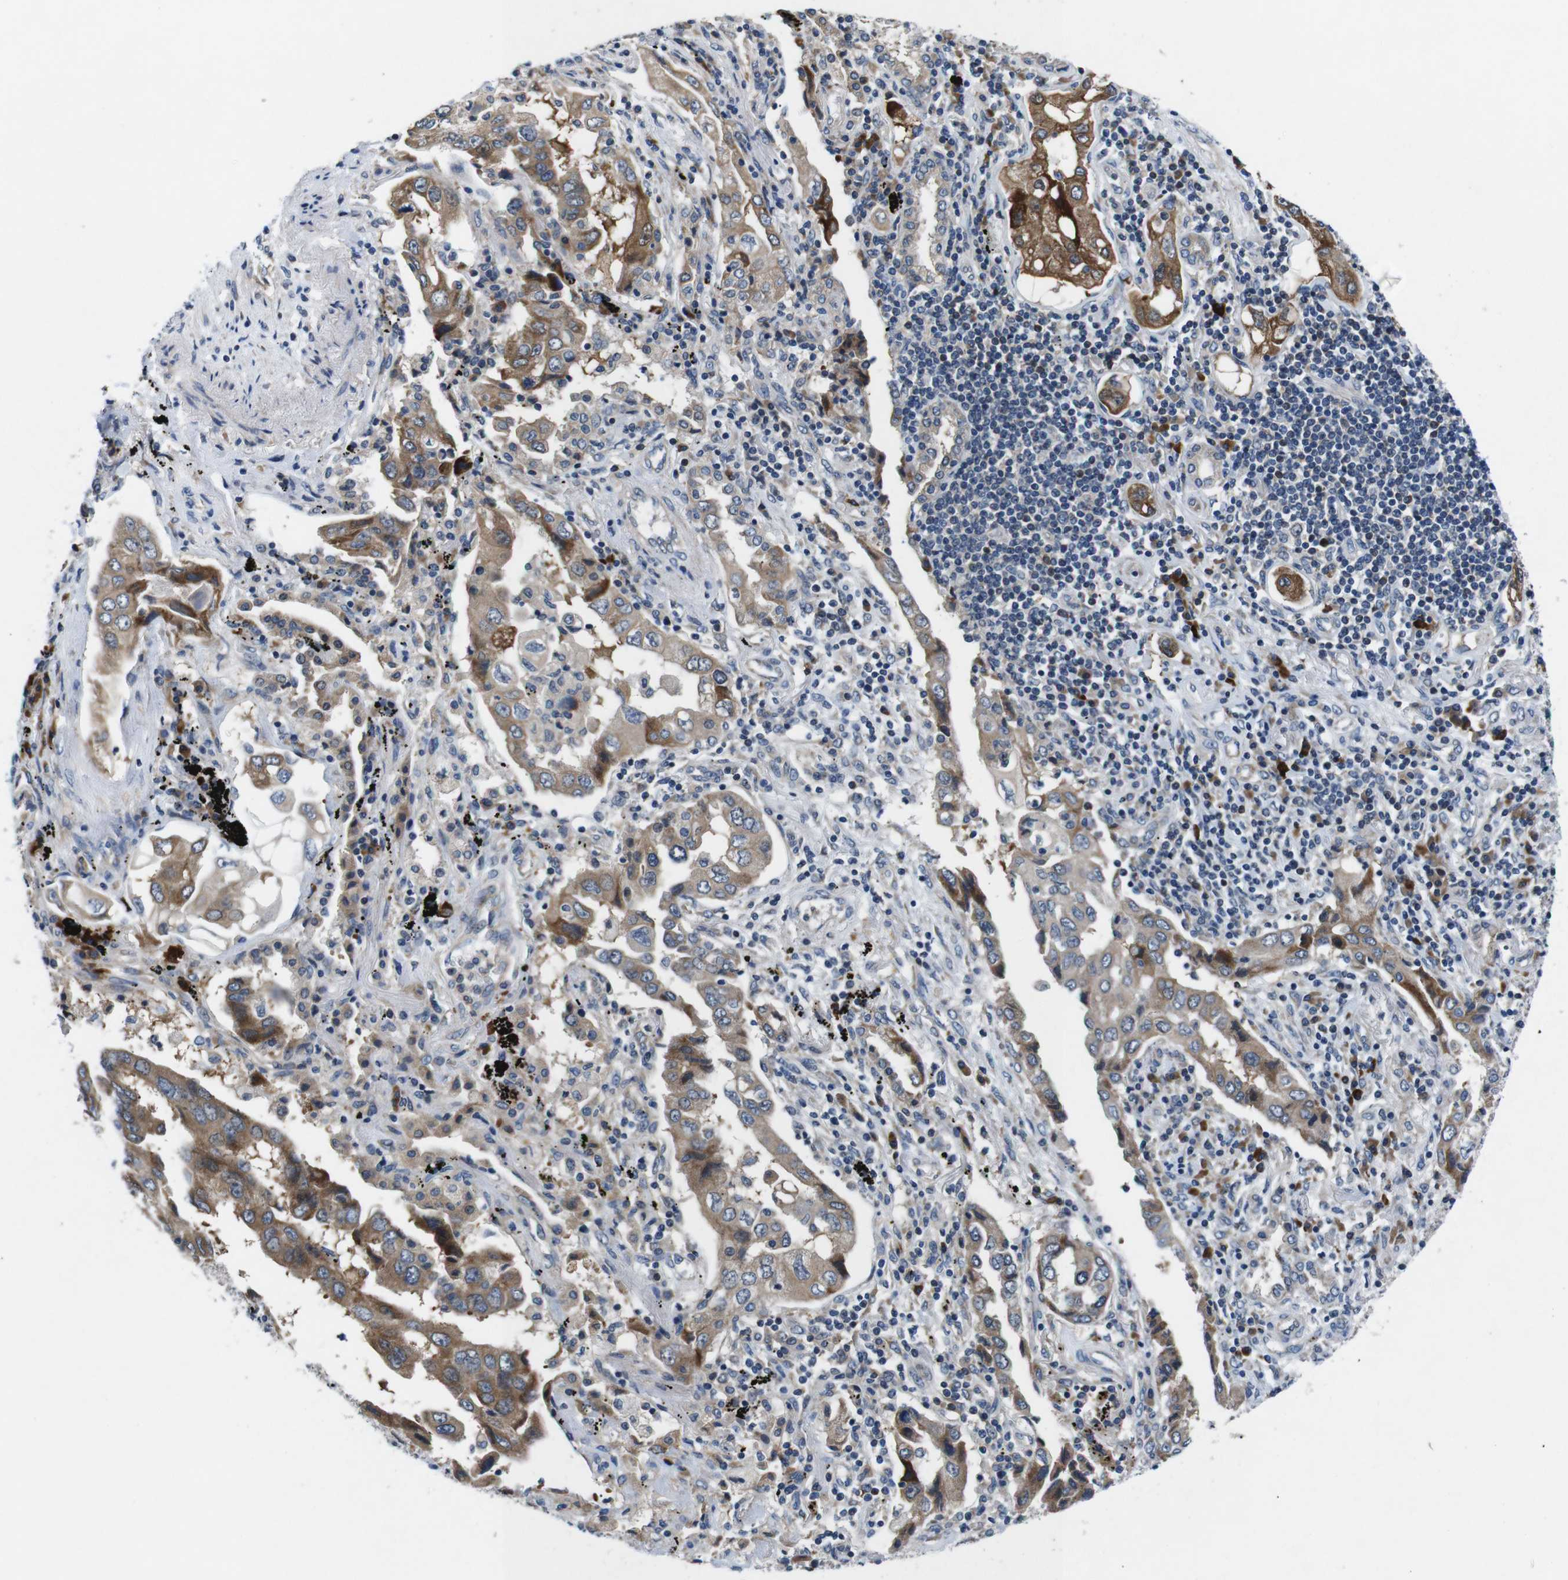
{"staining": {"intensity": "moderate", "quantity": ">75%", "location": "cytoplasmic/membranous"}, "tissue": "lung cancer", "cell_type": "Tumor cells", "image_type": "cancer", "snomed": [{"axis": "morphology", "description": "Adenocarcinoma, NOS"}, {"axis": "topography", "description": "Lung"}], "caption": "Immunohistochemistry (IHC) staining of lung adenocarcinoma, which exhibits medium levels of moderate cytoplasmic/membranous staining in approximately >75% of tumor cells indicating moderate cytoplasmic/membranous protein positivity. The staining was performed using DAB (3,3'-diaminobenzidine) (brown) for protein detection and nuclei were counterstained in hematoxylin (blue).", "gene": "JAK1", "patient": {"sex": "female", "age": 65}}